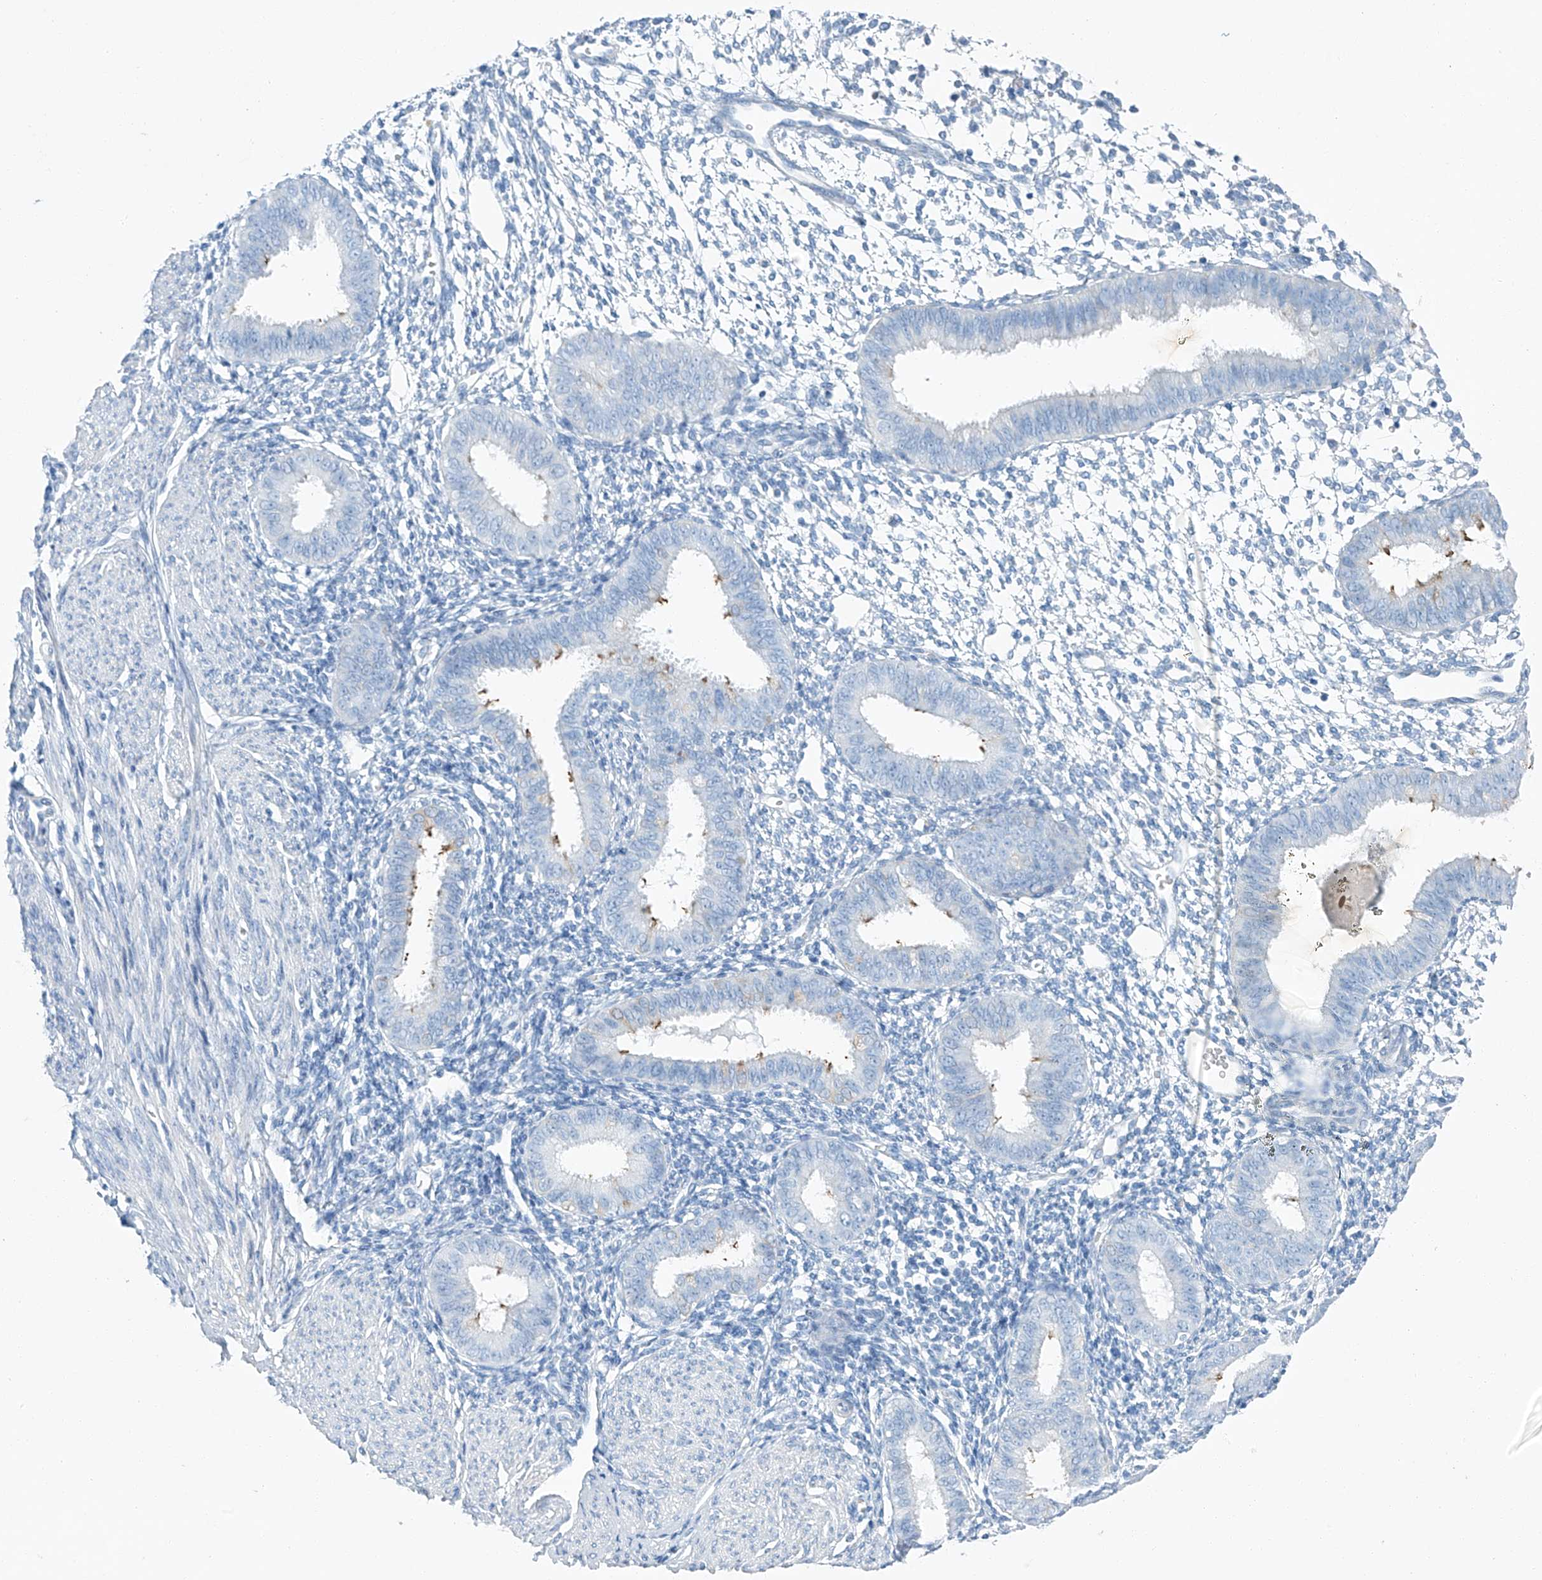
{"staining": {"intensity": "negative", "quantity": "none", "location": "none"}, "tissue": "endometrium", "cell_type": "Cells in endometrial stroma", "image_type": "normal", "snomed": [{"axis": "morphology", "description": "Normal tissue, NOS"}, {"axis": "topography", "description": "Uterus"}, {"axis": "topography", "description": "Endometrium"}], "caption": "IHC of benign human endometrium reveals no expression in cells in endometrial stroma. (DAB (3,3'-diaminobenzidine) immunohistochemistry with hematoxylin counter stain).", "gene": "C1orf87", "patient": {"sex": "female", "age": 48}}